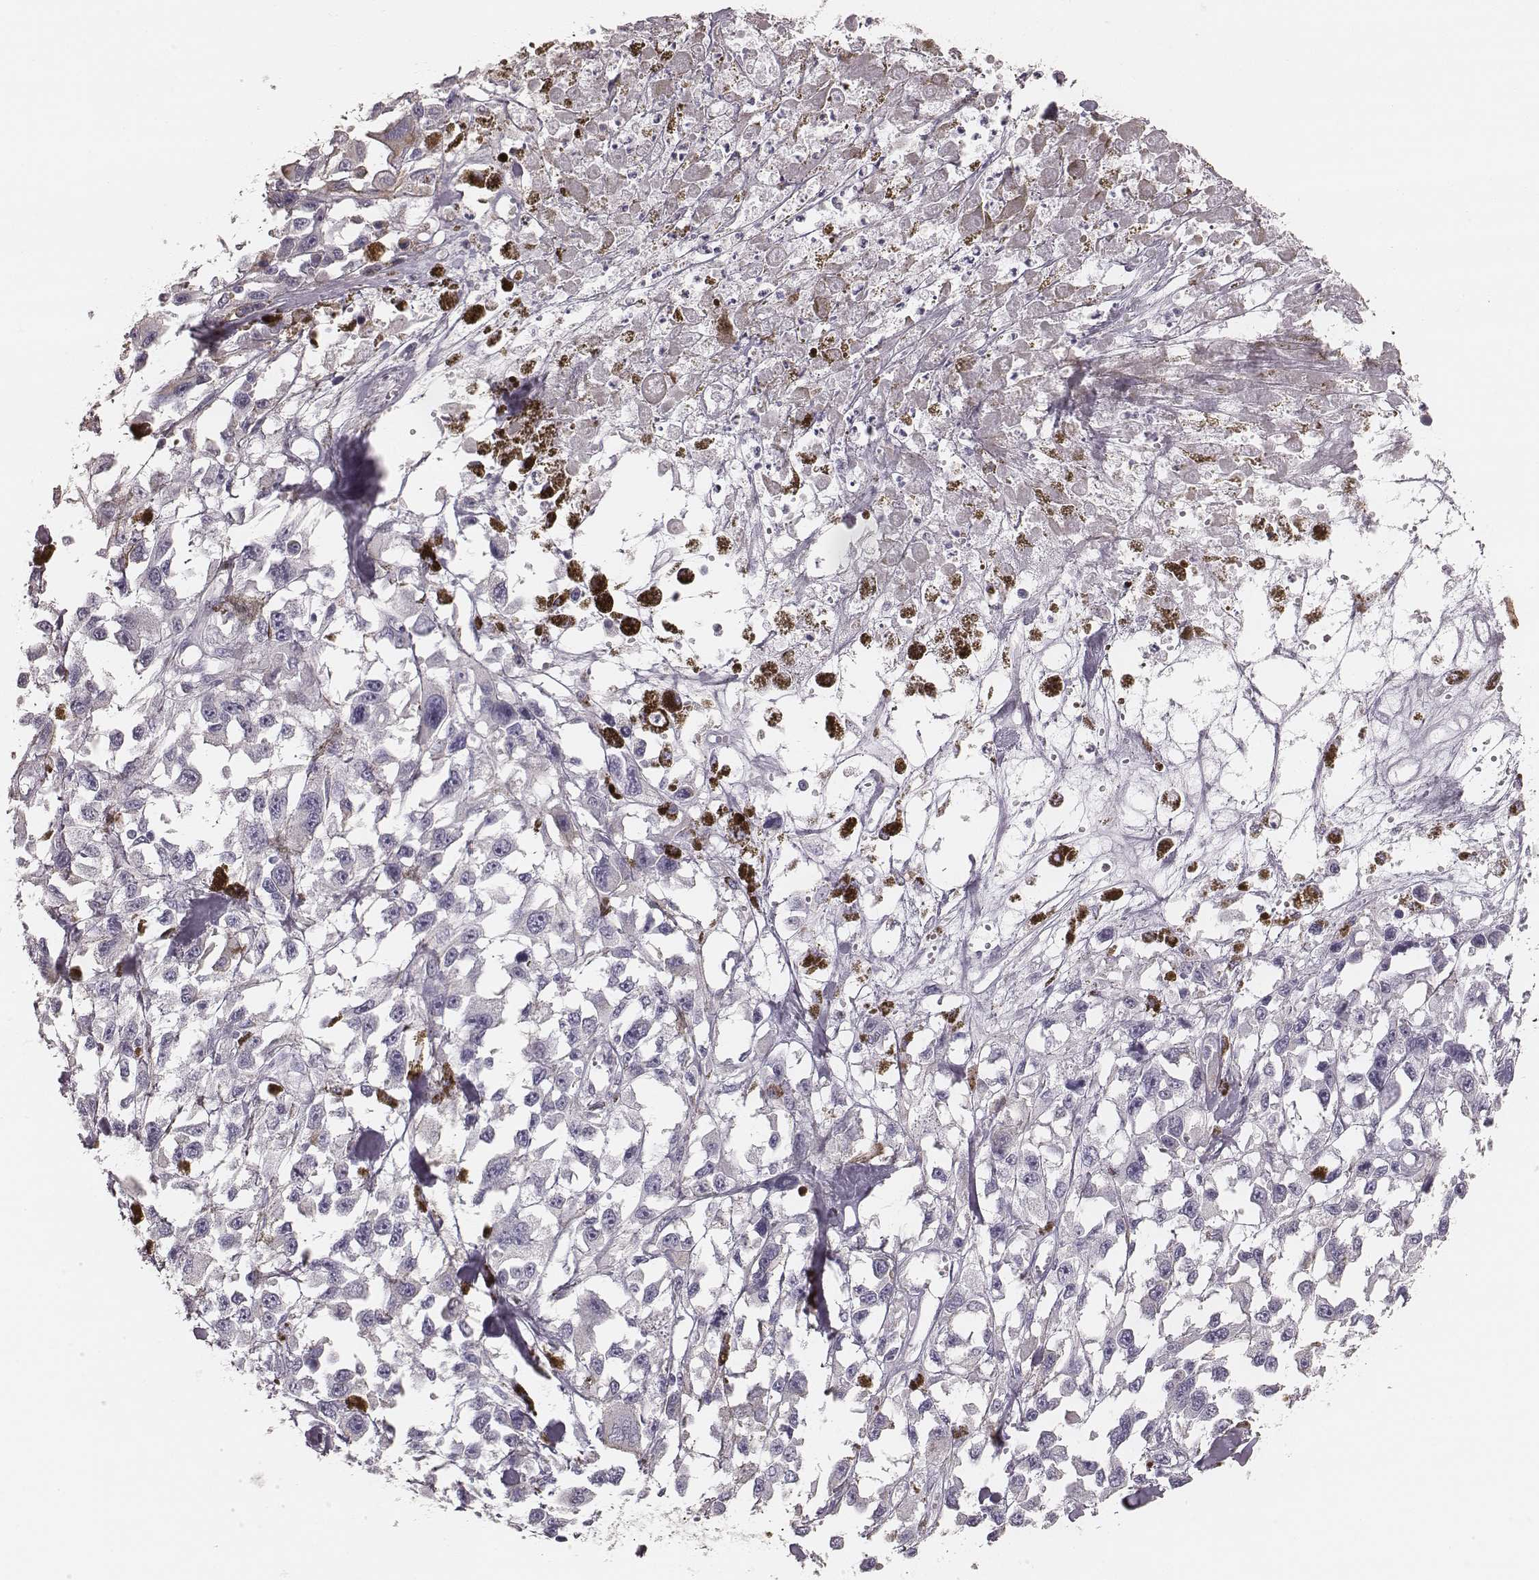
{"staining": {"intensity": "negative", "quantity": "none", "location": "none"}, "tissue": "melanoma", "cell_type": "Tumor cells", "image_type": "cancer", "snomed": [{"axis": "morphology", "description": "Malignant melanoma, Metastatic site"}, {"axis": "topography", "description": "Lymph node"}], "caption": "Immunohistochemistry image of neoplastic tissue: melanoma stained with DAB demonstrates no significant protein staining in tumor cells.", "gene": "ZP4", "patient": {"sex": "male", "age": 59}}